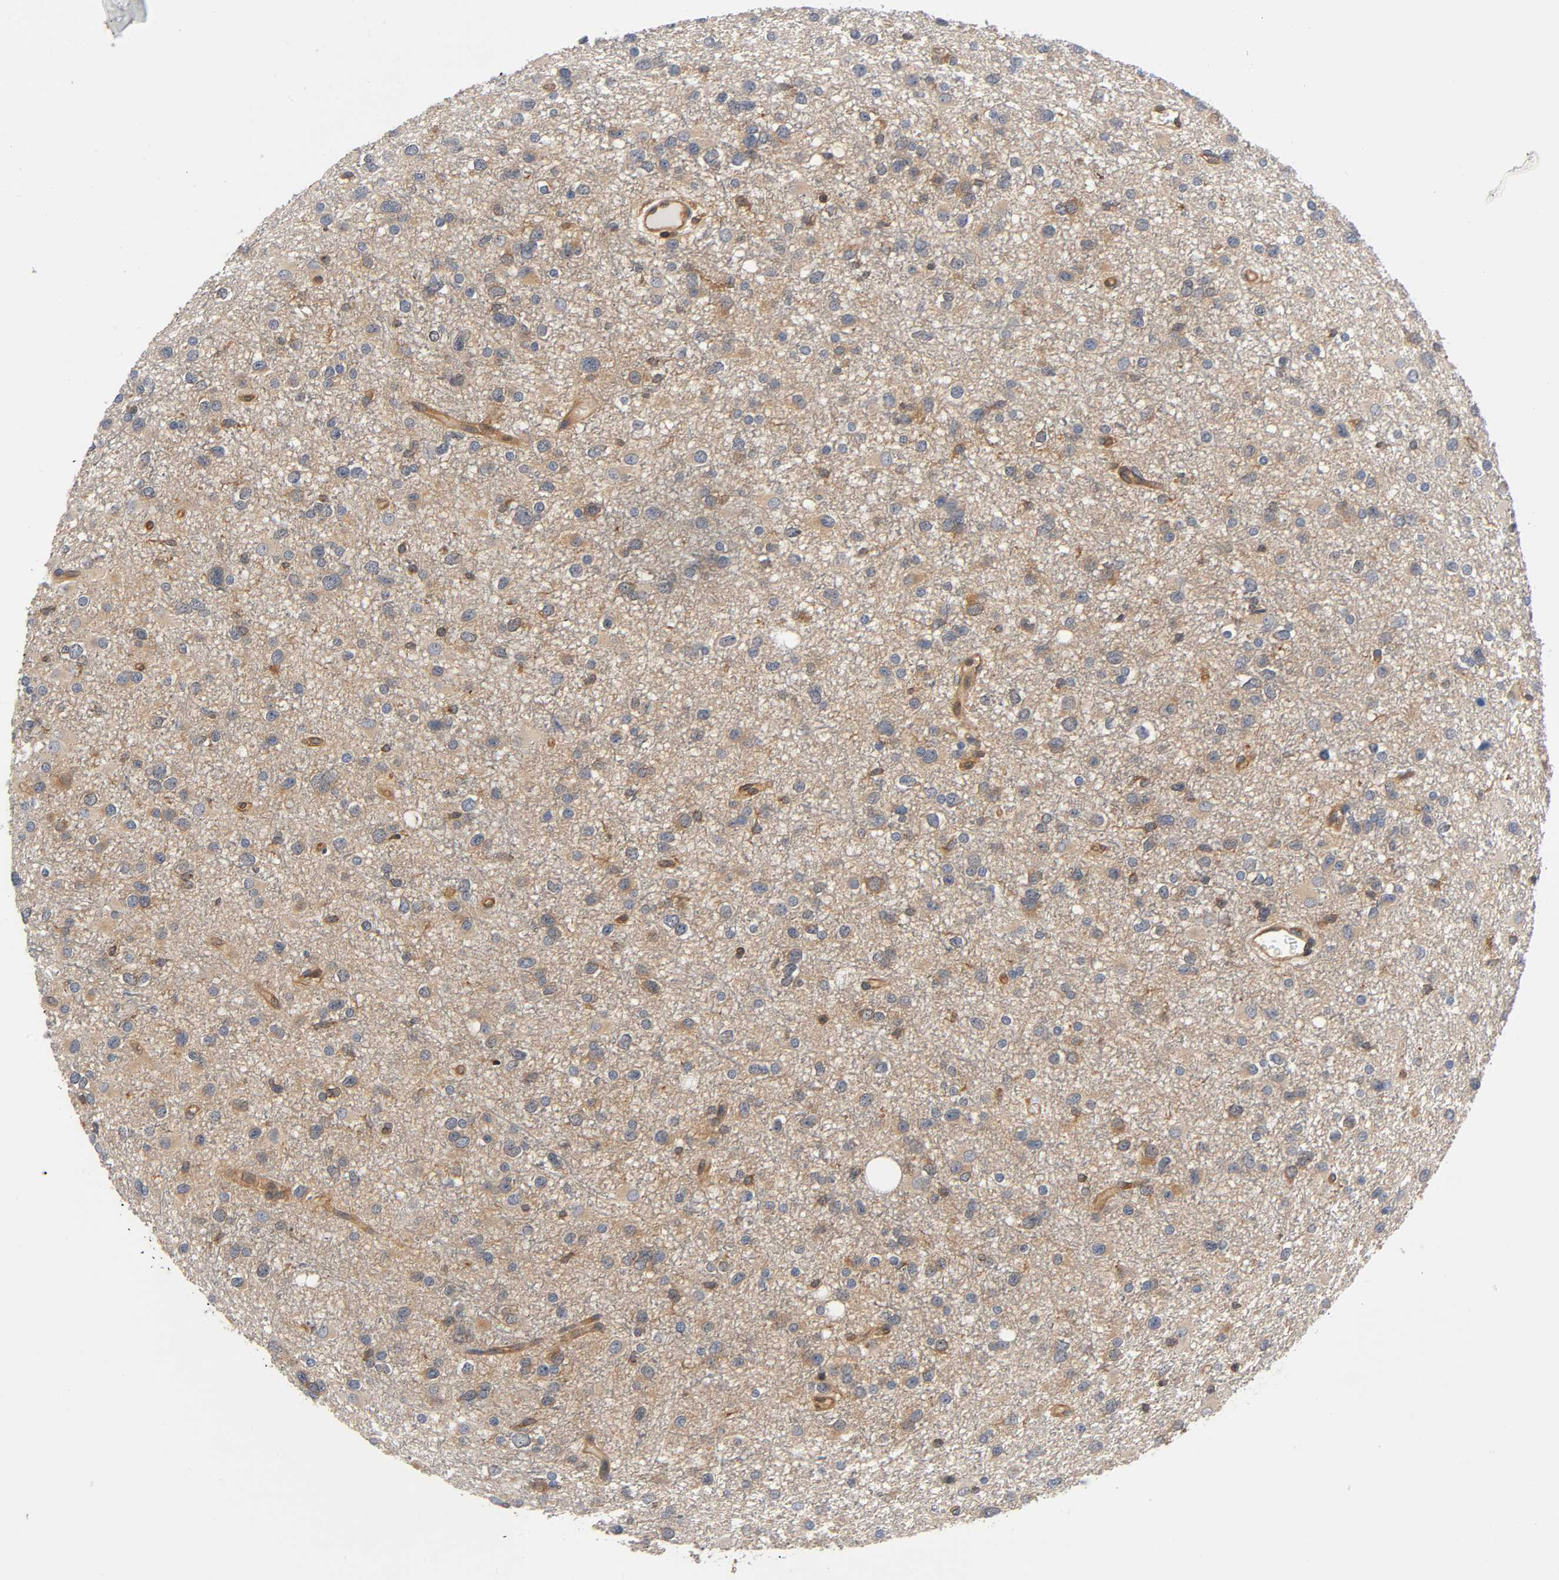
{"staining": {"intensity": "moderate", "quantity": ">75%", "location": "cytoplasmic/membranous"}, "tissue": "glioma", "cell_type": "Tumor cells", "image_type": "cancer", "snomed": [{"axis": "morphology", "description": "Glioma, malignant, Low grade"}, {"axis": "topography", "description": "Brain"}], "caption": "Immunohistochemical staining of malignant low-grade glioma displays medium levels of moderate cytoplasmic/membranous expression in approximately >75% of tumor cells.", "gene": "PRKAB1", "patient": {"sex": "male", "age": 42}}